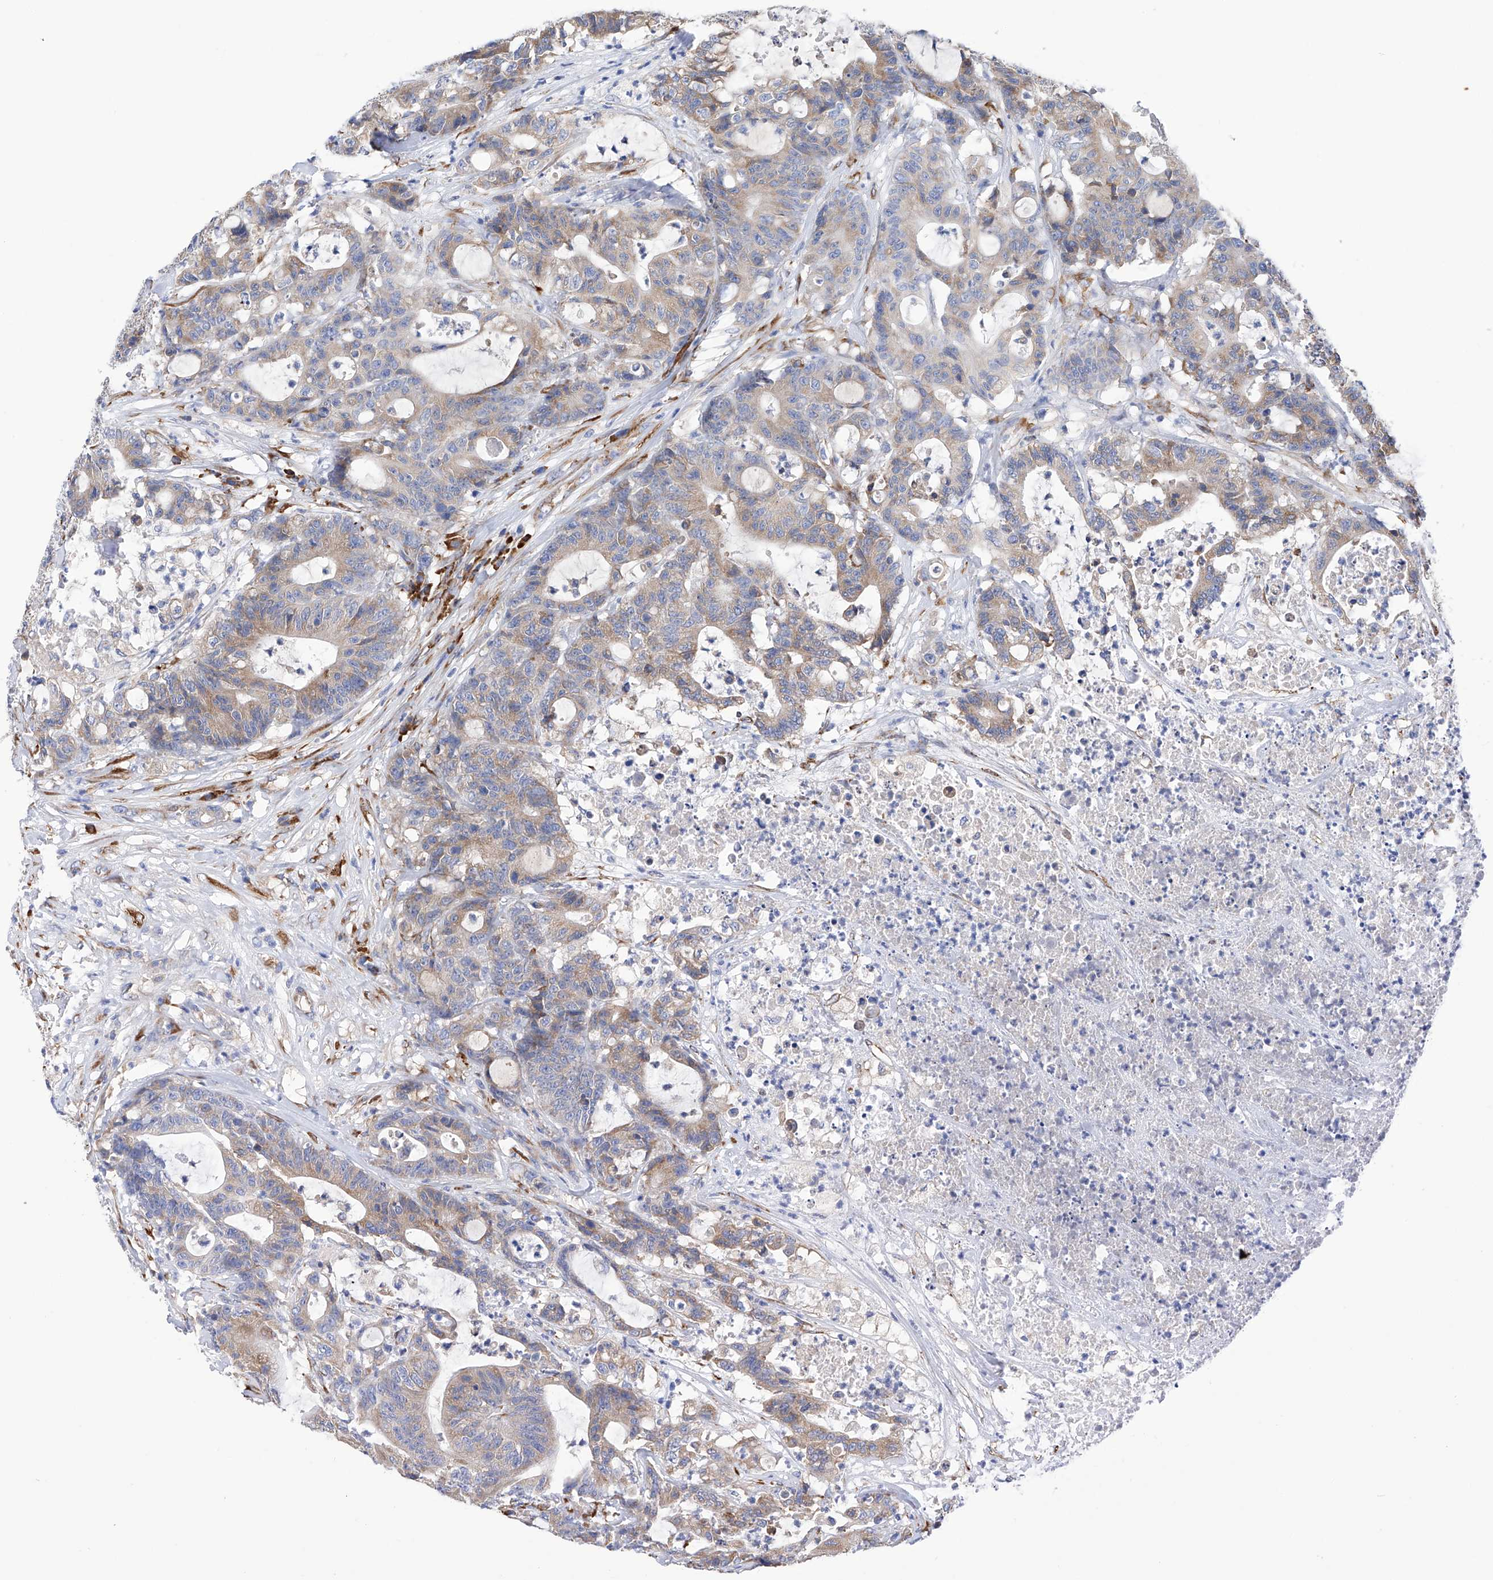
{"staining": {"intensity": "weak", "quantity": "25%-75%", "location": "cytoplasmic/membranous"}, "tissue": "colorectal cancer", "cell_type": "Tumor cells", "image_type": "cancer", "snomed": [{"axis": "morphology", "description": "Adenocarcinoma, NOS"}, {"axis": "topography", "description": "Colon"}], "caption": "High-magnification brightfield microscopy of adenocarcinoma (colorectal) stained with DAB (3,3'-diaminobenzidine) (brown) and counterstained with hematoxylin (blue). tumor cells exhibit weak cytoplasmic/membranous staining is seen in about25%-75% of cells. (brown staining indicates protein expression, while blue staining denotes nuclei).", "gene": "PDIA5", "patient": {"sex": "female", "age": 84}}